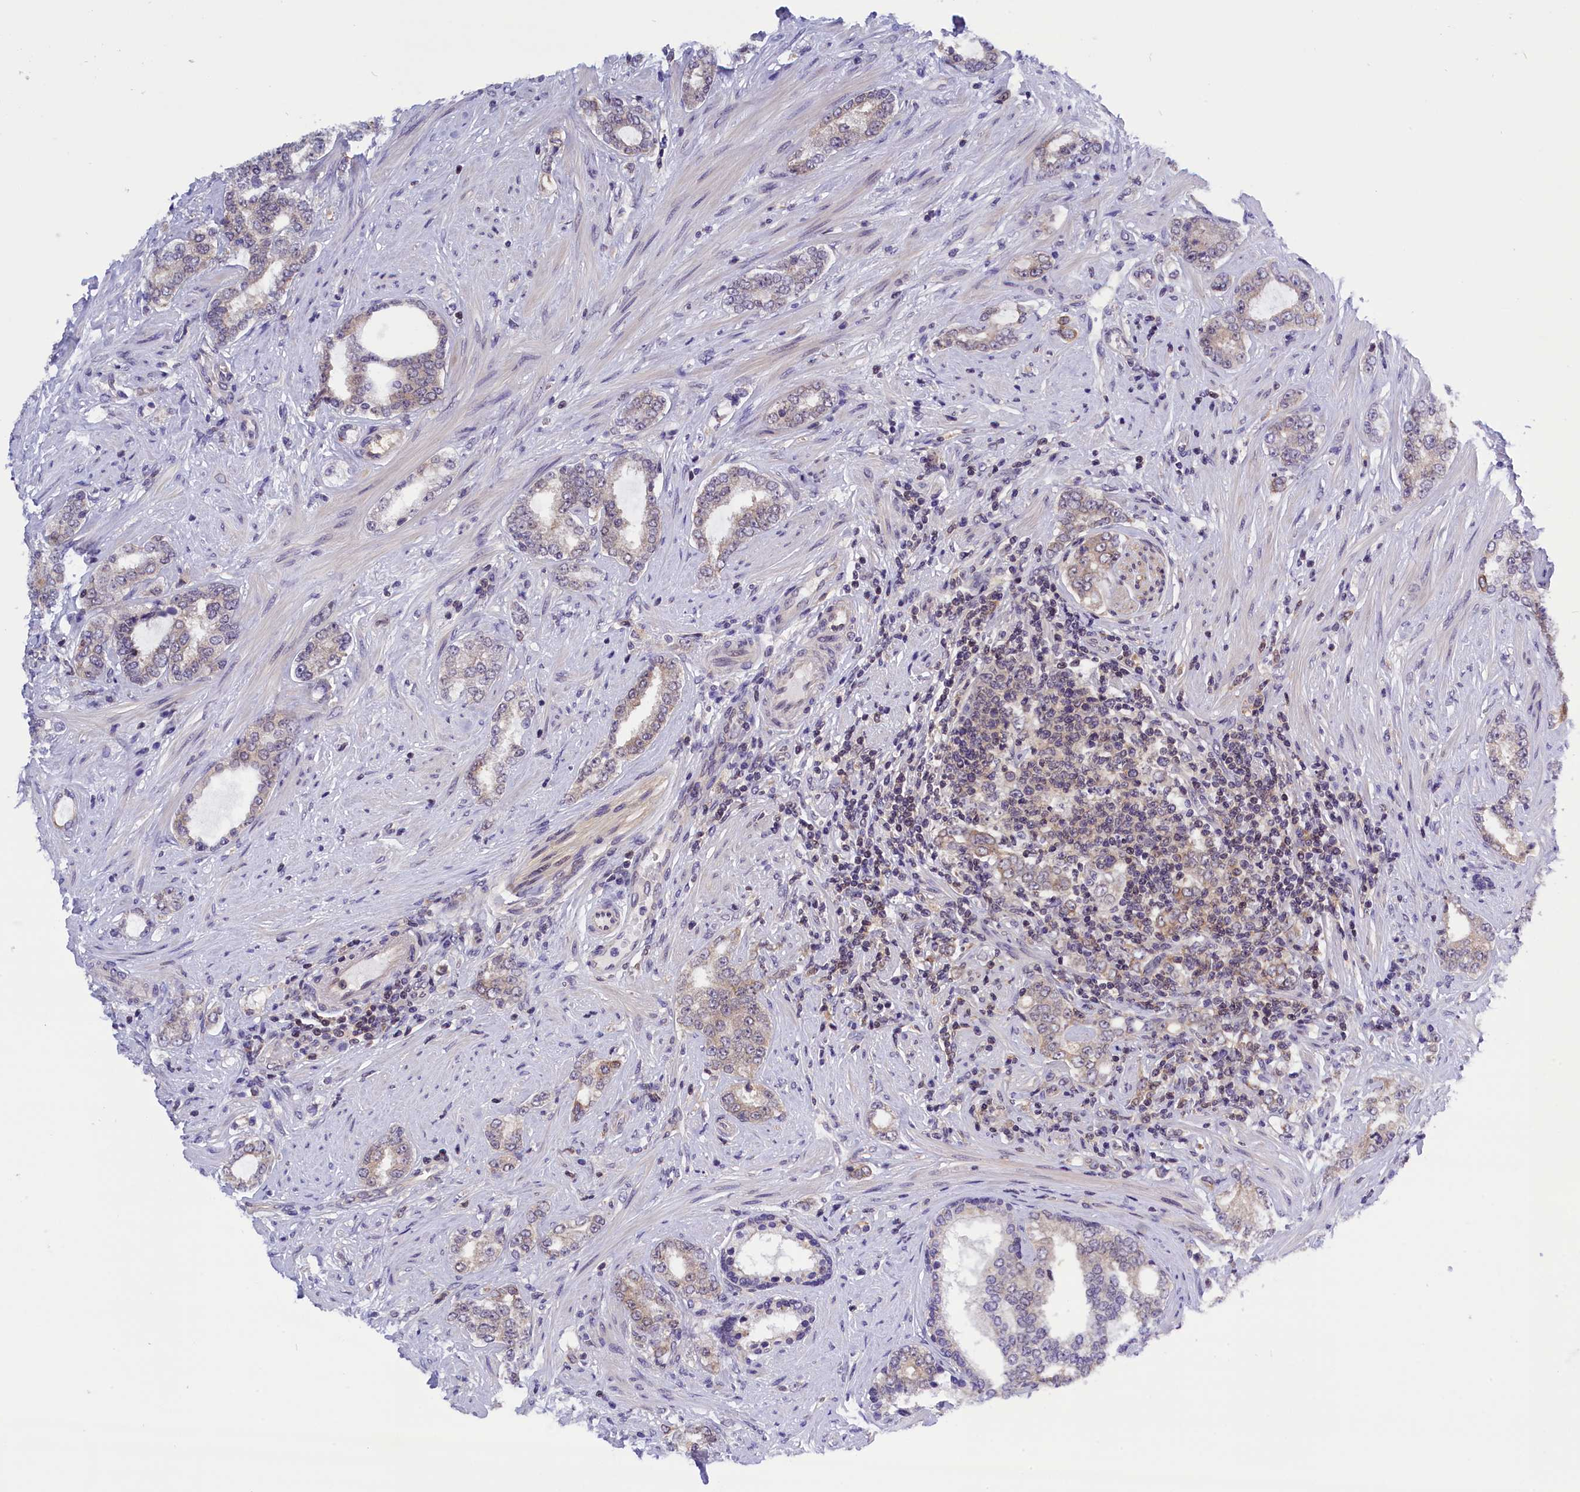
{"staining": {"intensity": "weak", "quantity": "<25%", "location": "cytoplasmic/membranous"}, "tissue": "prostate cancer", "cell_type": "Tumor cells", "image_type": "cancer", "snomed": [{"axis": "morphology", "description": "Adenocarcinoma, High grade"}, {"axis": "topography", "description": "Prostate"}], "caption": "DAB (3,3'-diaminobenzidine) immunohistochemical staining of human prostate cancer reveals no significant staining in tumor cells.", "gene": "TBCB", "patient": {"sex": "male", "age": 64}}